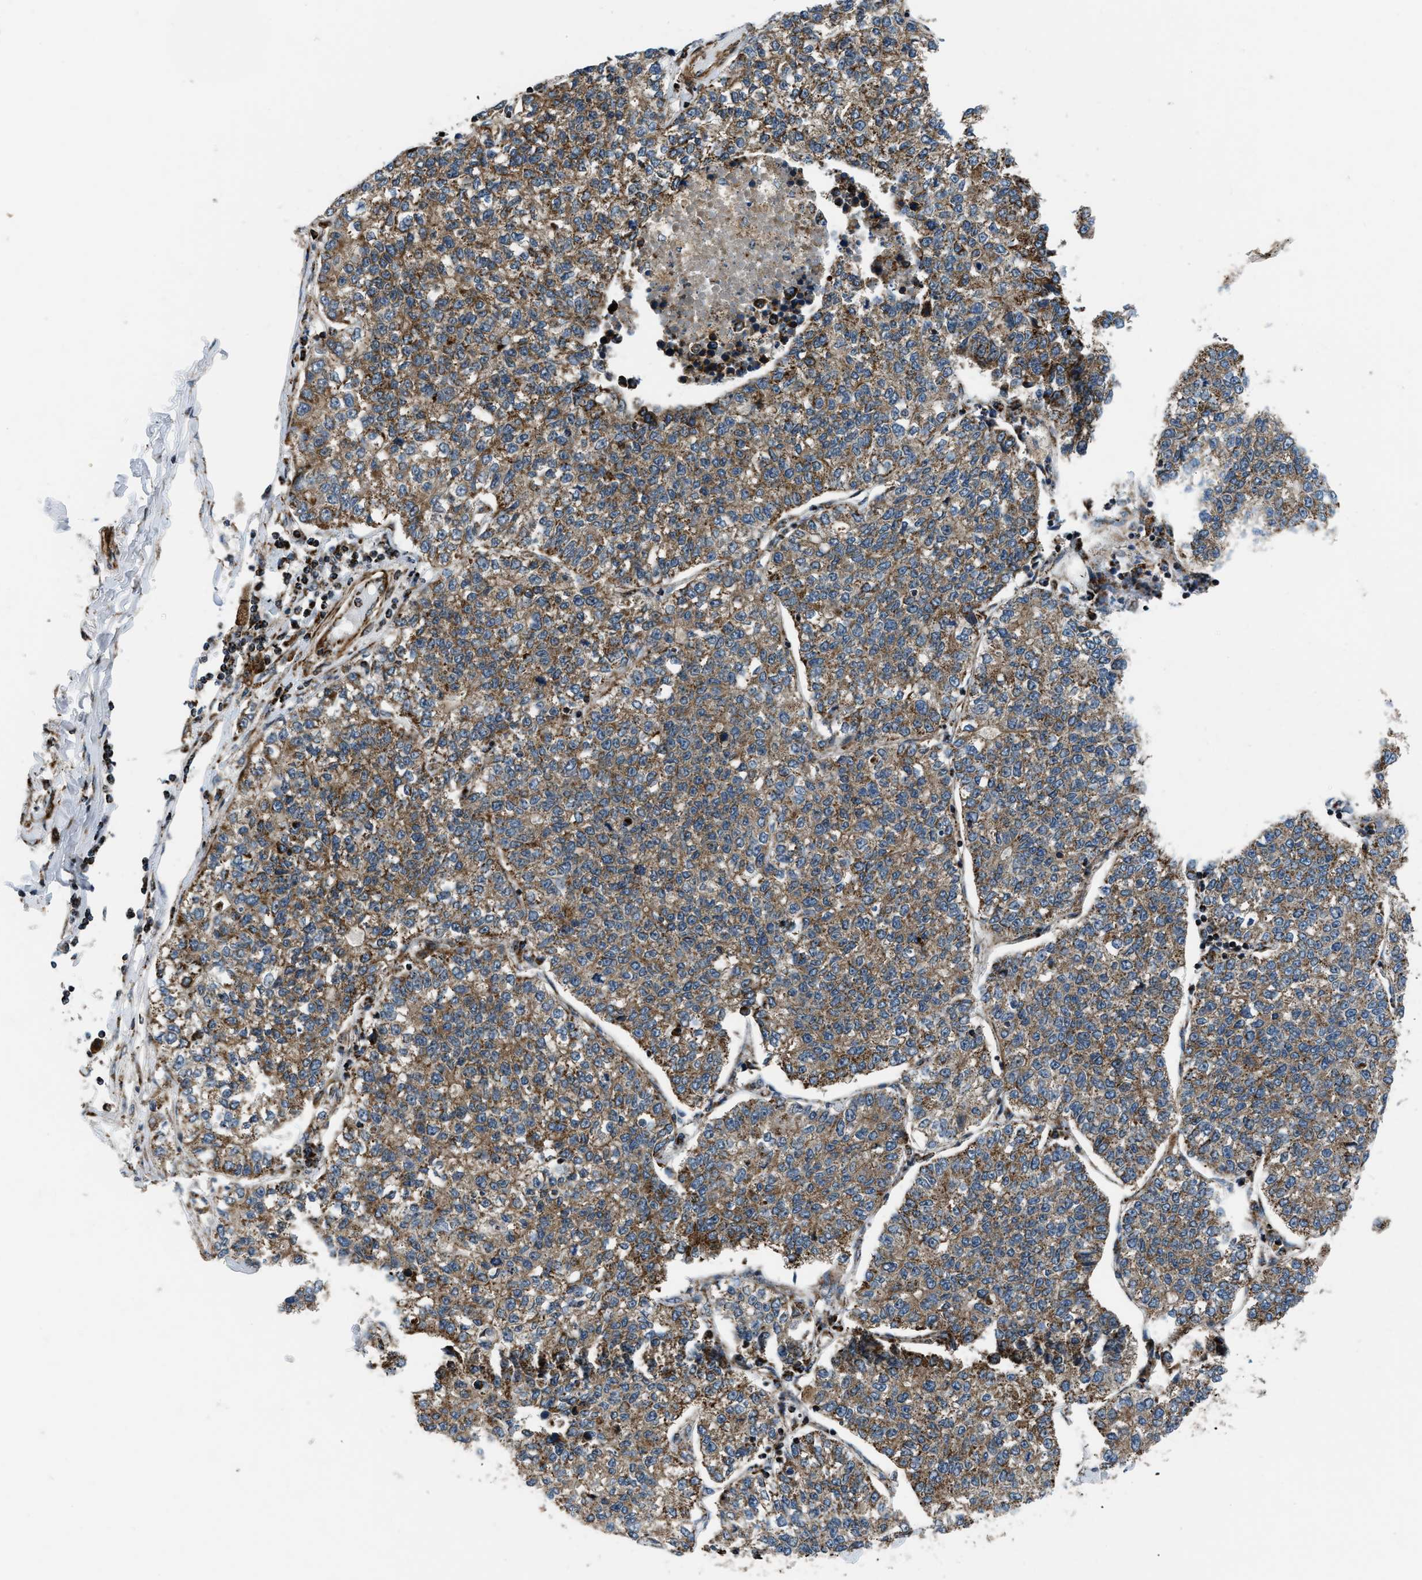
{"staining": {"intensity": "moderate", "quantity": ">75%", "location": "cytoplasmic/membranous"}, "tissue": "lung cancer", "cell_type": "Tumor cells", "image_type": "cancer", "snomed": [{"axis": "morphology", "description": "Adenocarcinoma, NOS"}, {"axis": "topography", "description": "Lung"}], "caption": "Moderate cytoplasmic/membranous positivity is identified in about >75% of tumor cells in lung cancer. (DAB (3,3'-diaminobenzidine) IHC with brightfield microscopy, high magnification).", "gene": "GSDME", "patient": {"sex": "male", "age": 49}}